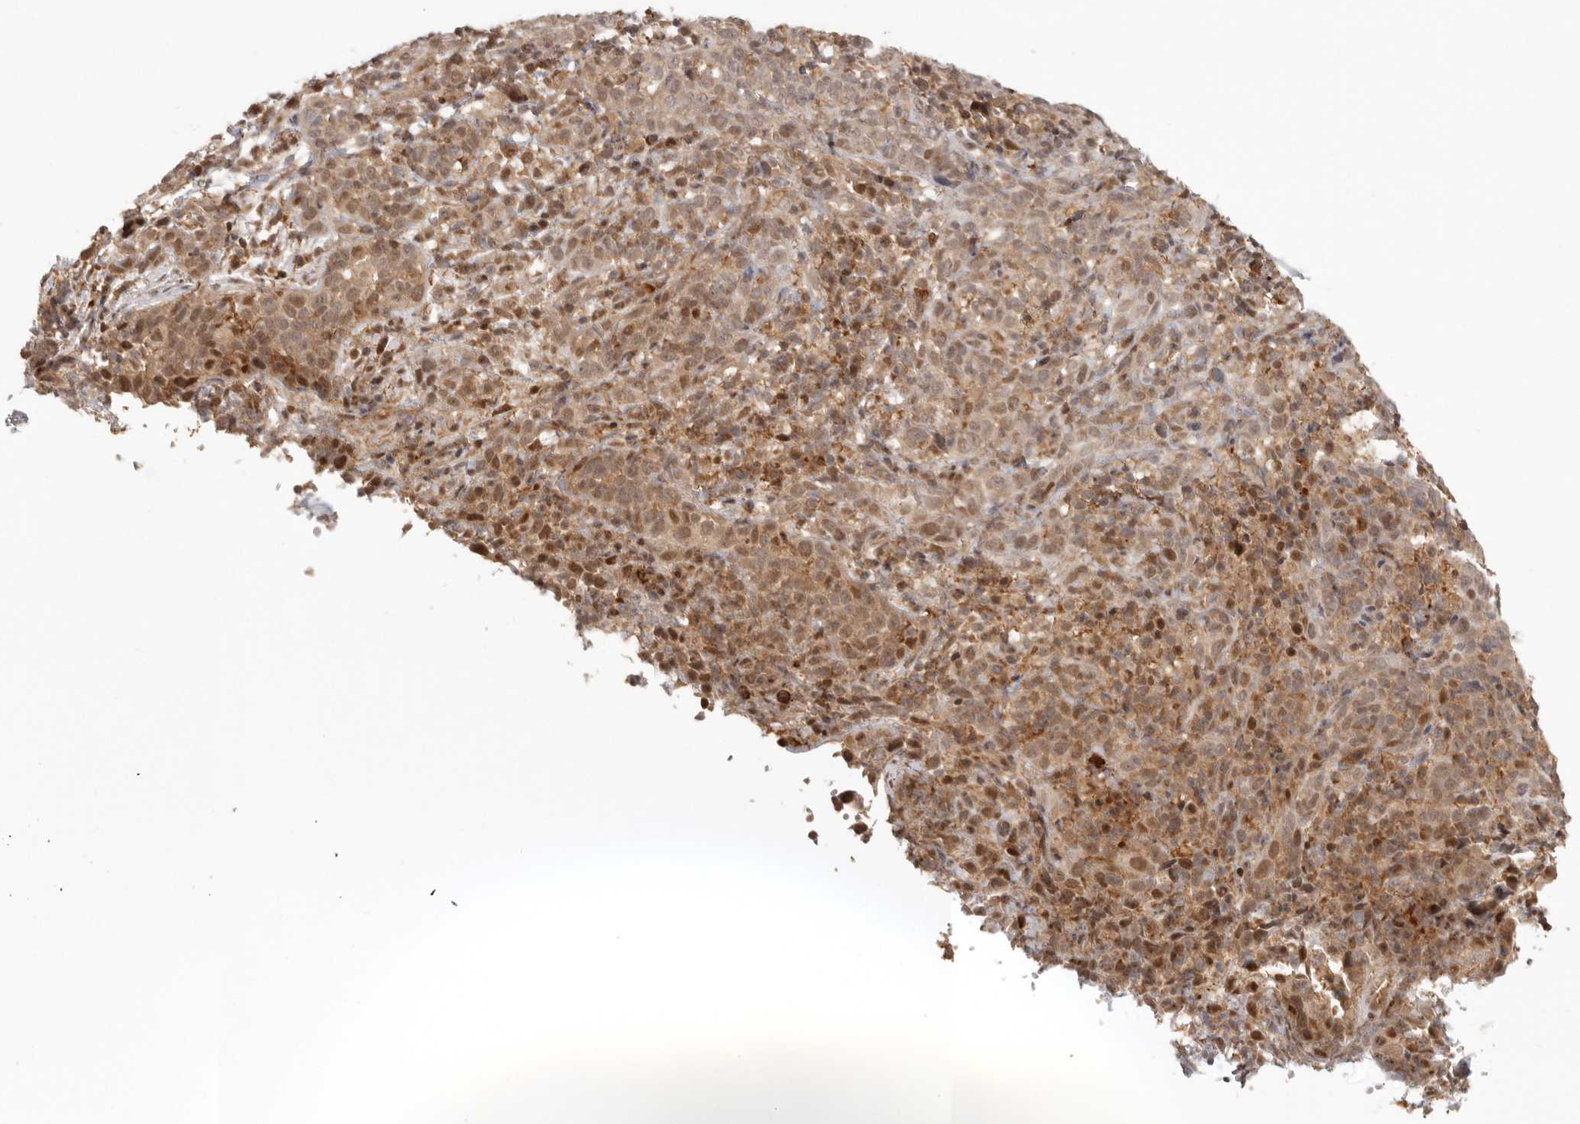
{"staining": {"intensity": "moderate", "quantity": ">75%", "location": "cytoplasmic/membranous,nuclear"}, "tissue": "cervical cancer", "cell_type": "Tumor cells", "image_type": "cancer", "snomed": [{"axis": "morphology", "description": "Squamous cell carcinoma, NOS"}, {"axis": "topography", "description": "Cervix"}], "caption": "A histopathology image of cervical squamous cell carcinoma stained for a protein exhibits moderate cytoplasmic/membranous and nuclear brown staining in tumor cells.", "gene": "PSMA5", "patient": {"sex": "female", "age": 46}}